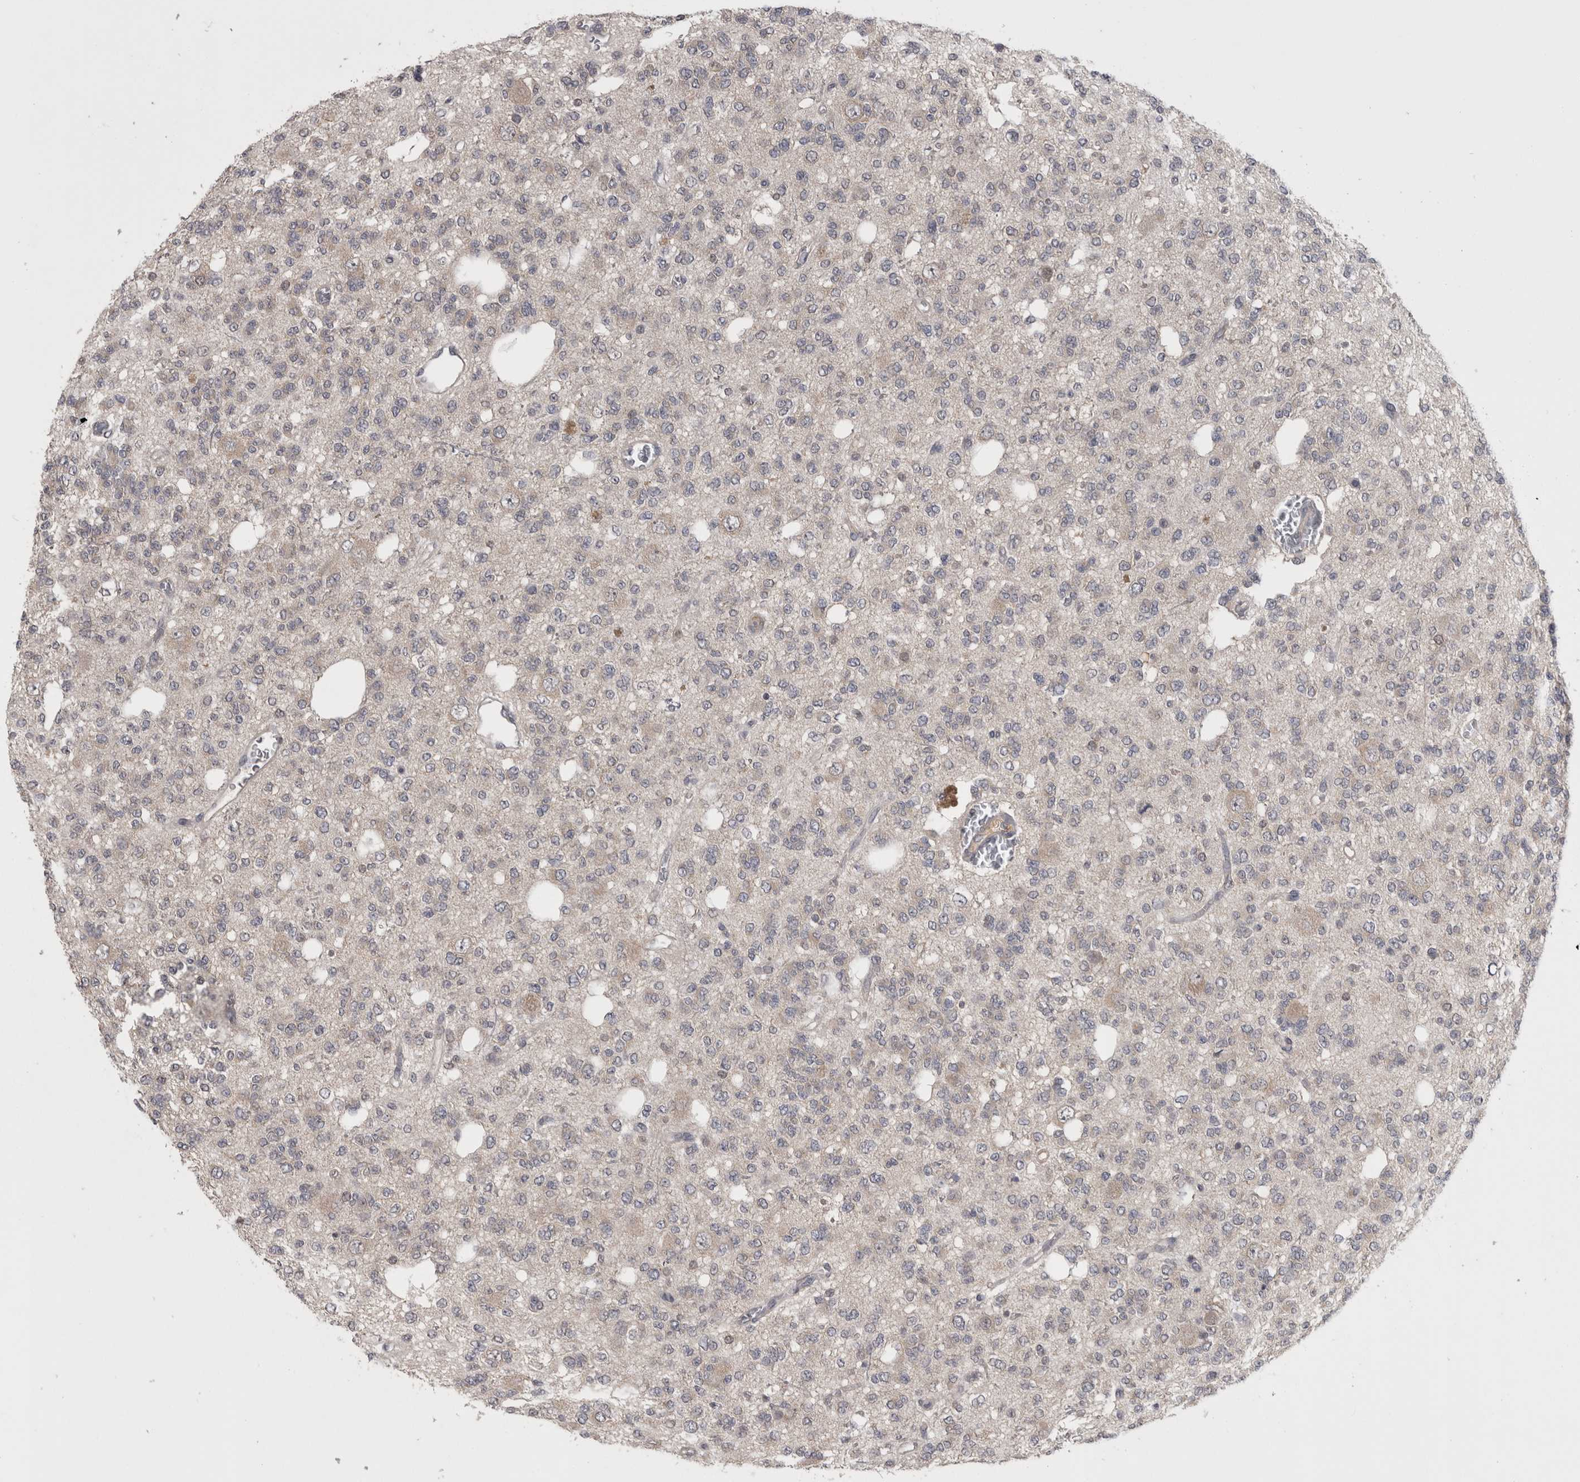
{"staining": {"intensity": "weak", "quantity": "25%-75%", "location": "cytoplasmic/membranous"}, "tissue": "glioma", "cell_type": "Tumor cells", "image_type": "cancer", "snomed": [{"axis": "morphology", "description": "Glioma, malignant, Low grade"}, {"axis": "topography", "description": "Brain"}], "caption": "Malignant glioma (low-grade) stained for a protein (brown) displays weak cytoplasmic/membranous positive staining in approximately 25%-75% of tumor cells.", "gene": "ZNF114", "patient": {"sex": "male", "age": 38}}